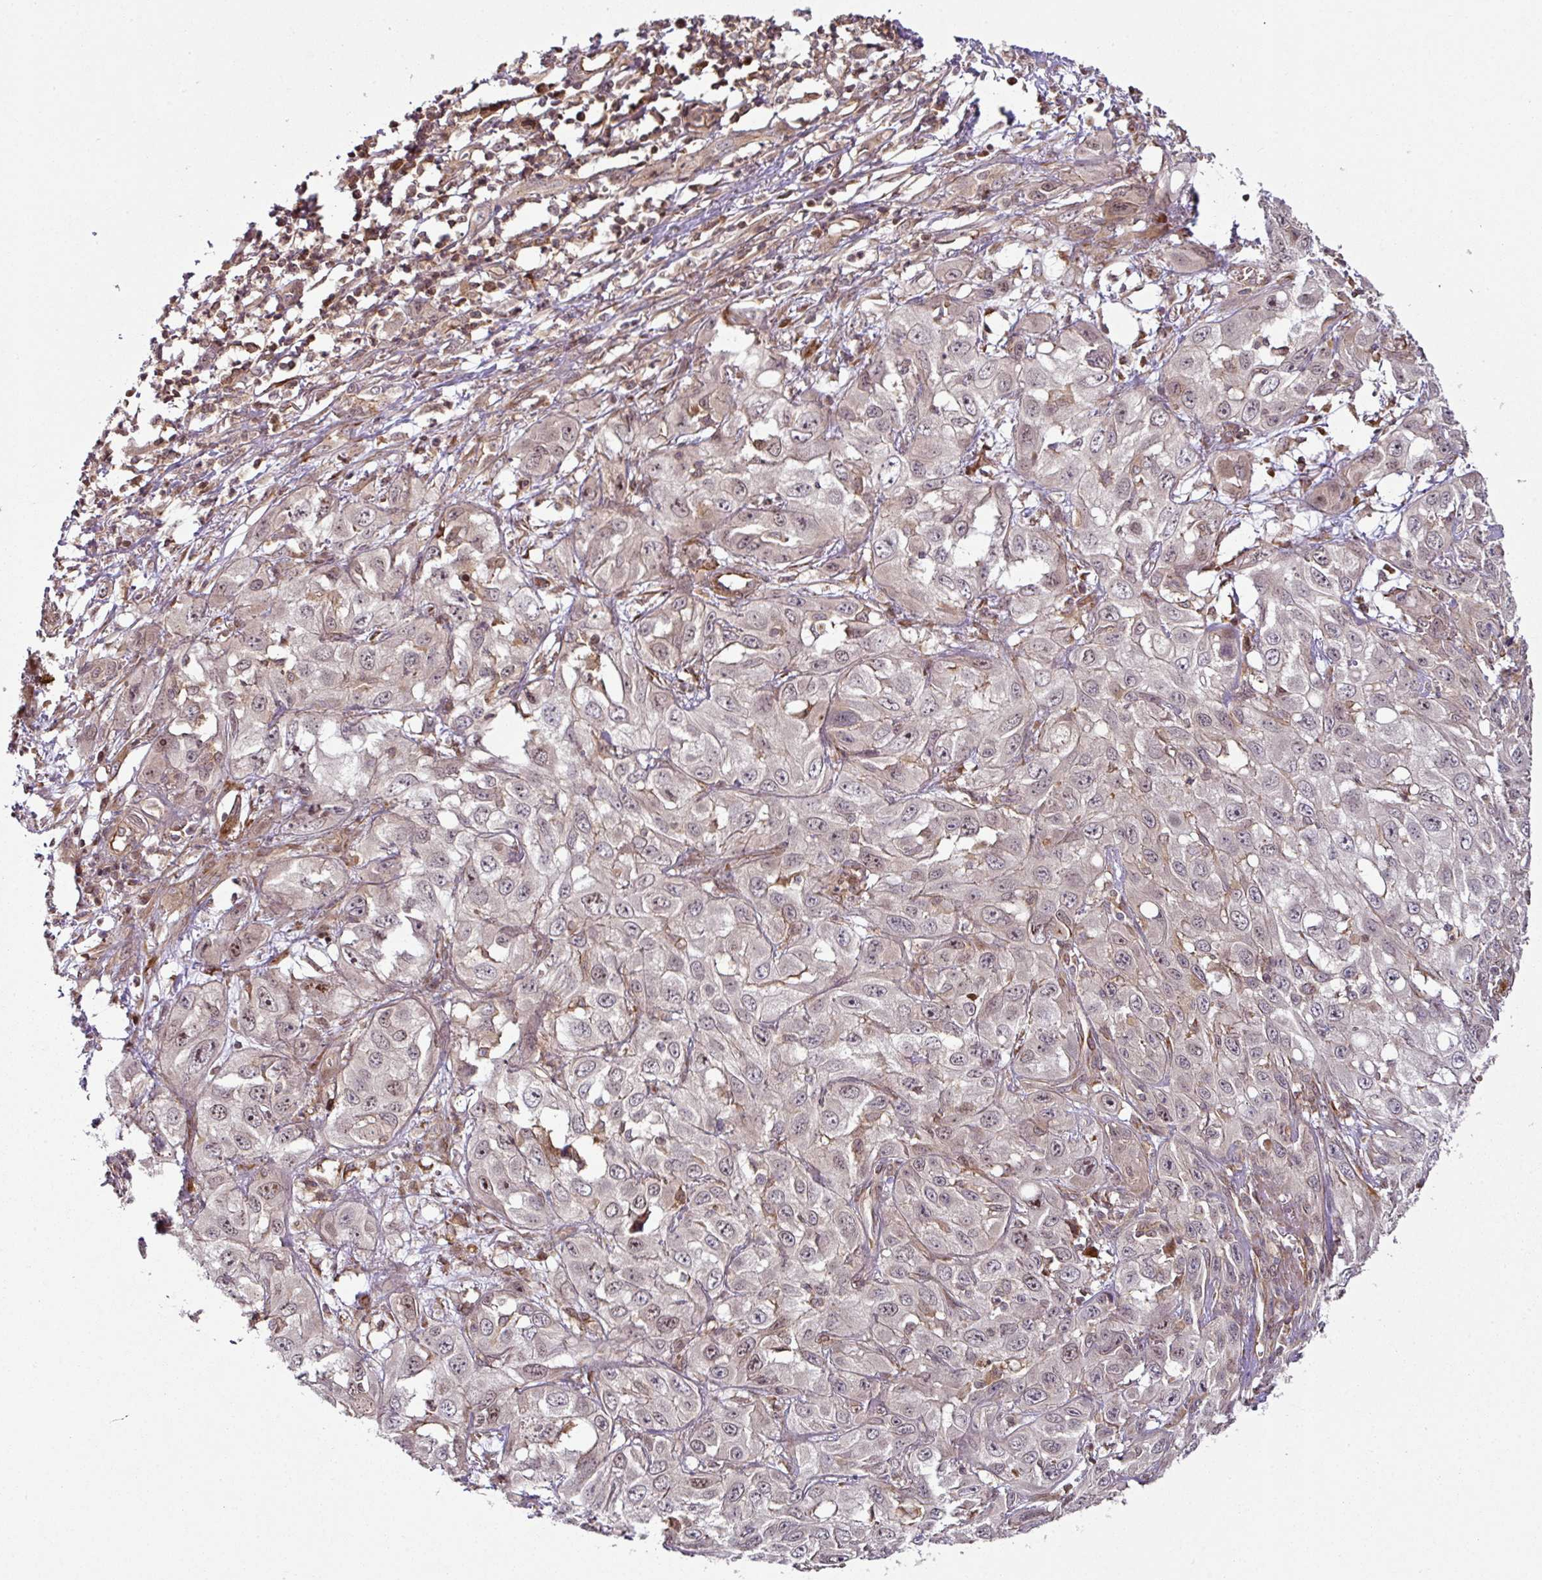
{"staining": {"intensity": "moderate", "quantity": "<25%", "location": "cytoplasmic/membranous"}, "tissue": "skin cancer", "cell_type": "Tumor cells", "image_type": "cancer", "snomed": [{"axis": "morphology", "description": "Squamous cell carcinoma, NOS"}, {"axis": "topography", "description": "Skin"}, {"axis": "topography", "description": "Vulva"}], "caption": "High-magnification brightfield microscopy of skin cancer stained with DAB (brown) and counterstained with hematoxylin (blue). tumor cells exhibit moderate cytoplasmic/membranous expression is seen in approximately<25% of cells. The protein is shown in brown color, while the nuclei are stained blue.", "gene": "ATAT1", "patient": {"sex": "female", "age": 71}}